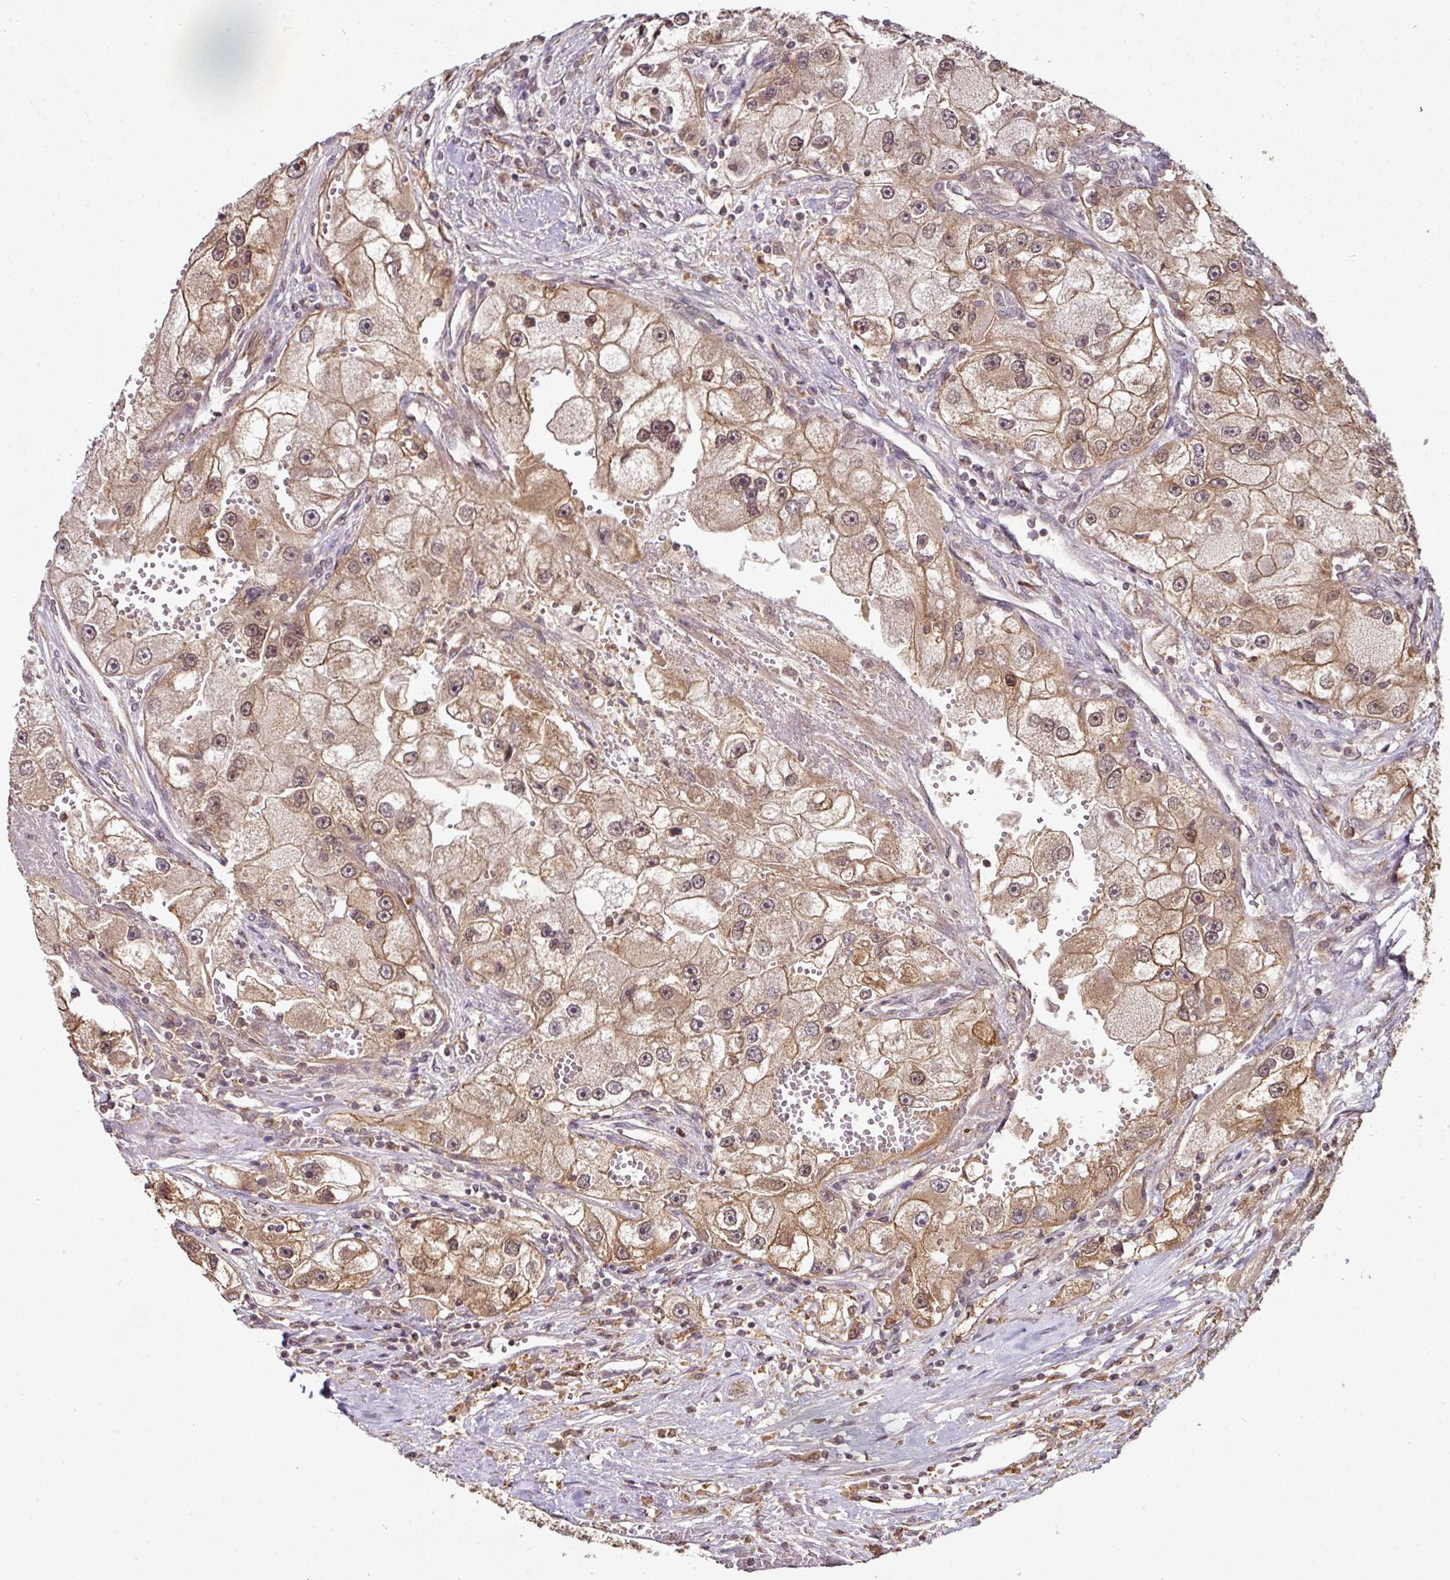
{"staining": {"intensity": "moderate", "quantity": ">75%", "location": "cytoplasmic/membranous,nuclear"}, "tissue": "renal cancer", "cell_type": "Tumor cells", "image_type": "cancer", "snomed": [{"axis": "morphology", "description": "Adenocarcinoma, NOS"}, {"axis": "topography", "description": "Kidney"}], "caption": "Renal cancer (adenocarcinoma) stained for a protein (brown) exhibits moderate cytoplasmic/membranous and nuclear positive expression in approximately >75% of tumor cells.", "gene": "ANKRD18A", "patient": {"sex": "male", "age": 63}}